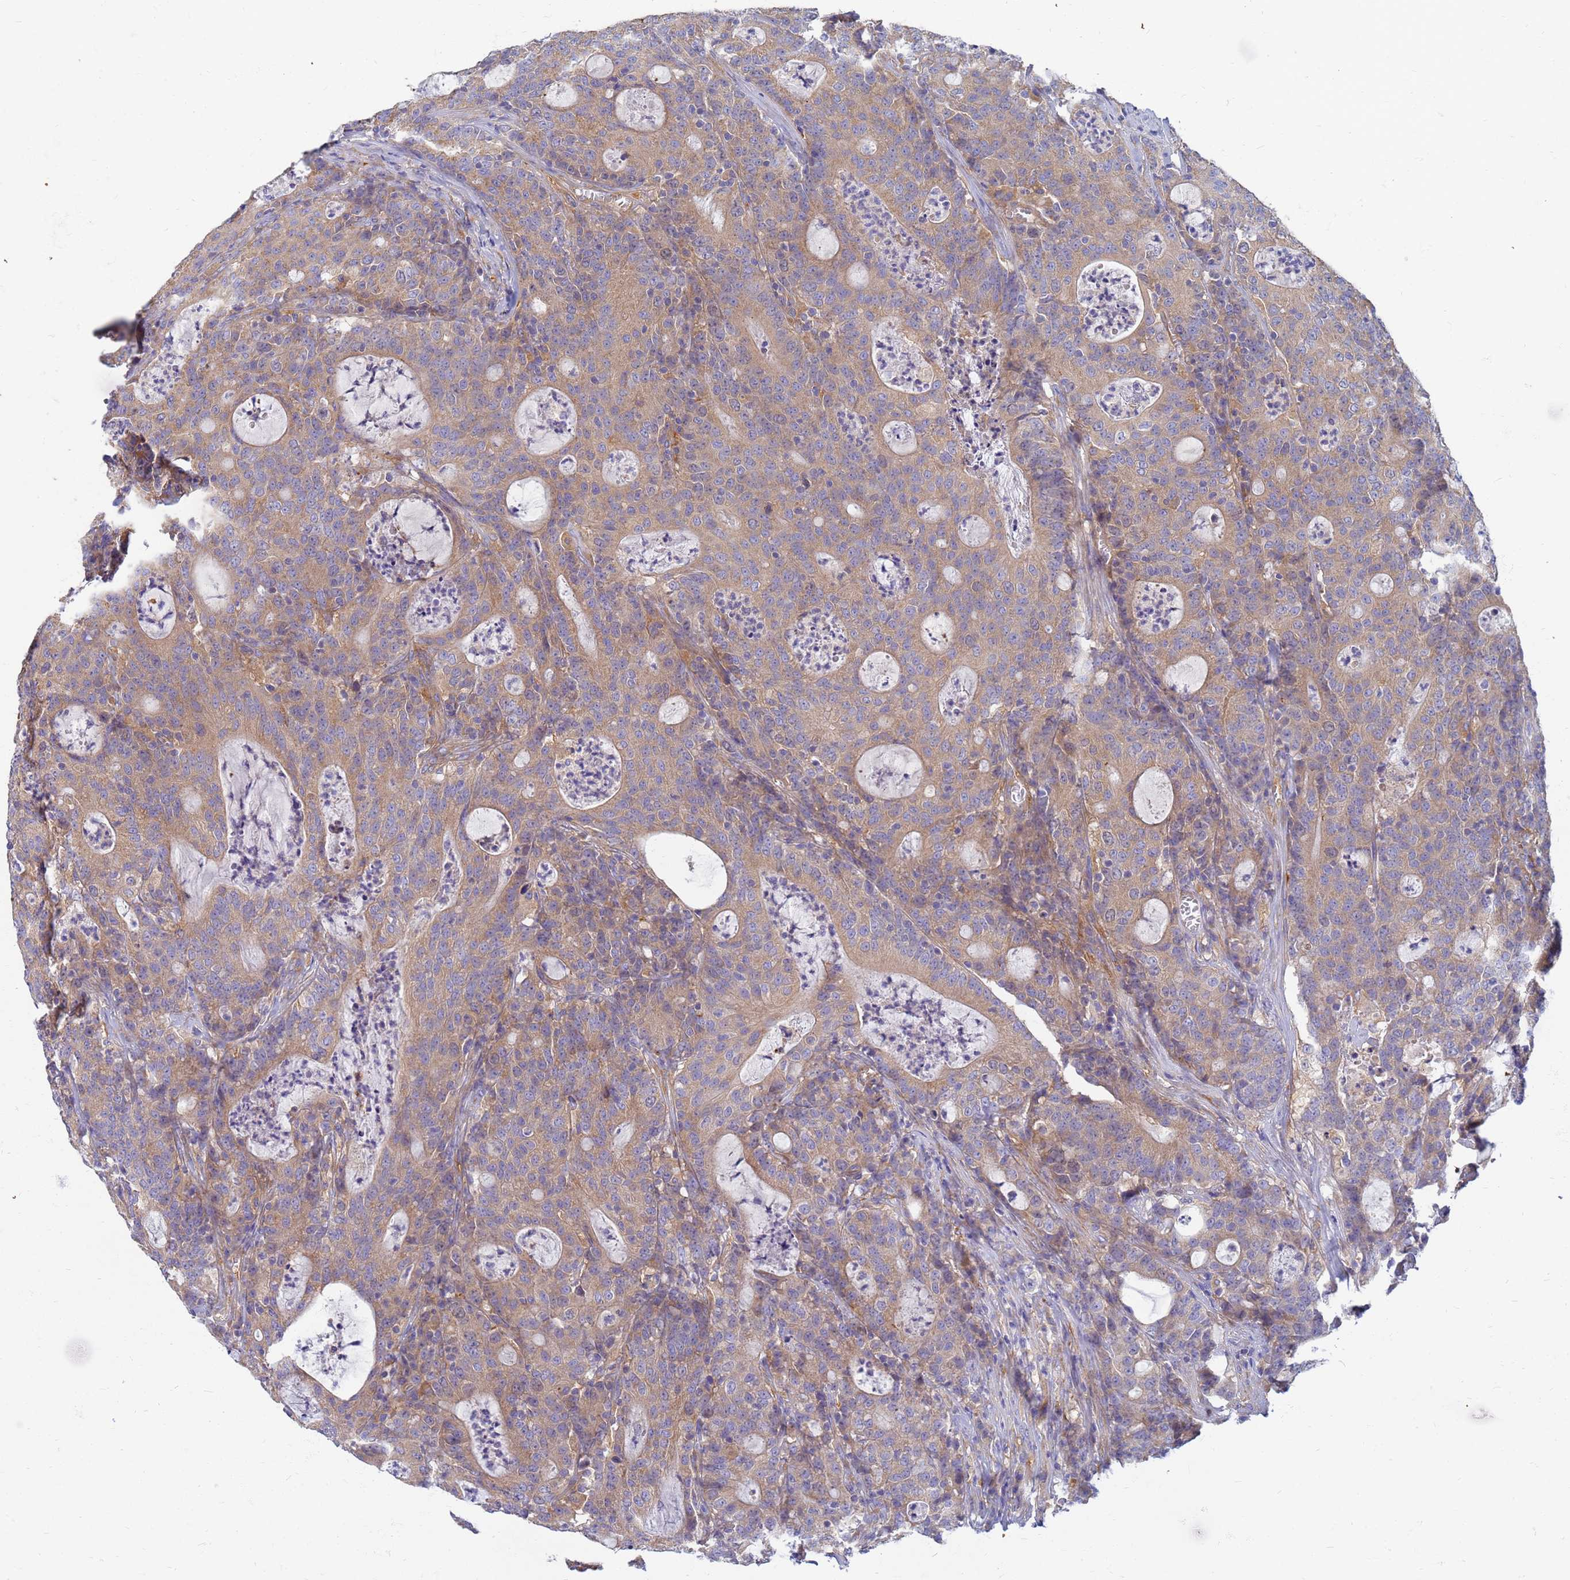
{"staining": {"intensity": "moderate", "quantity": ">75%", "location": "cytoplasmic/membranous"}, "tissue": "colorectal cancer", "cell_type": "Tumor cells", "image_type": "cancer", "snomed": [{"axis": "morphology", "description": "Adenocarcinoma, NOS"}, {"axis": "topography", "description": "Colon"}], "caption": "High-power microscopy captured an immunohistochemistry histopathology image of adenocarcinoma (colorectal), revealing moderate cytoplasmic/membranous positivity in approximately >75% of tumor cells. Using DAB (brown) and hematoxylin (blue) stains, captured at high magnification using brightfield microscopy.", "gene": "EEA1", "patient": {"sex": "male", "age": 83}}